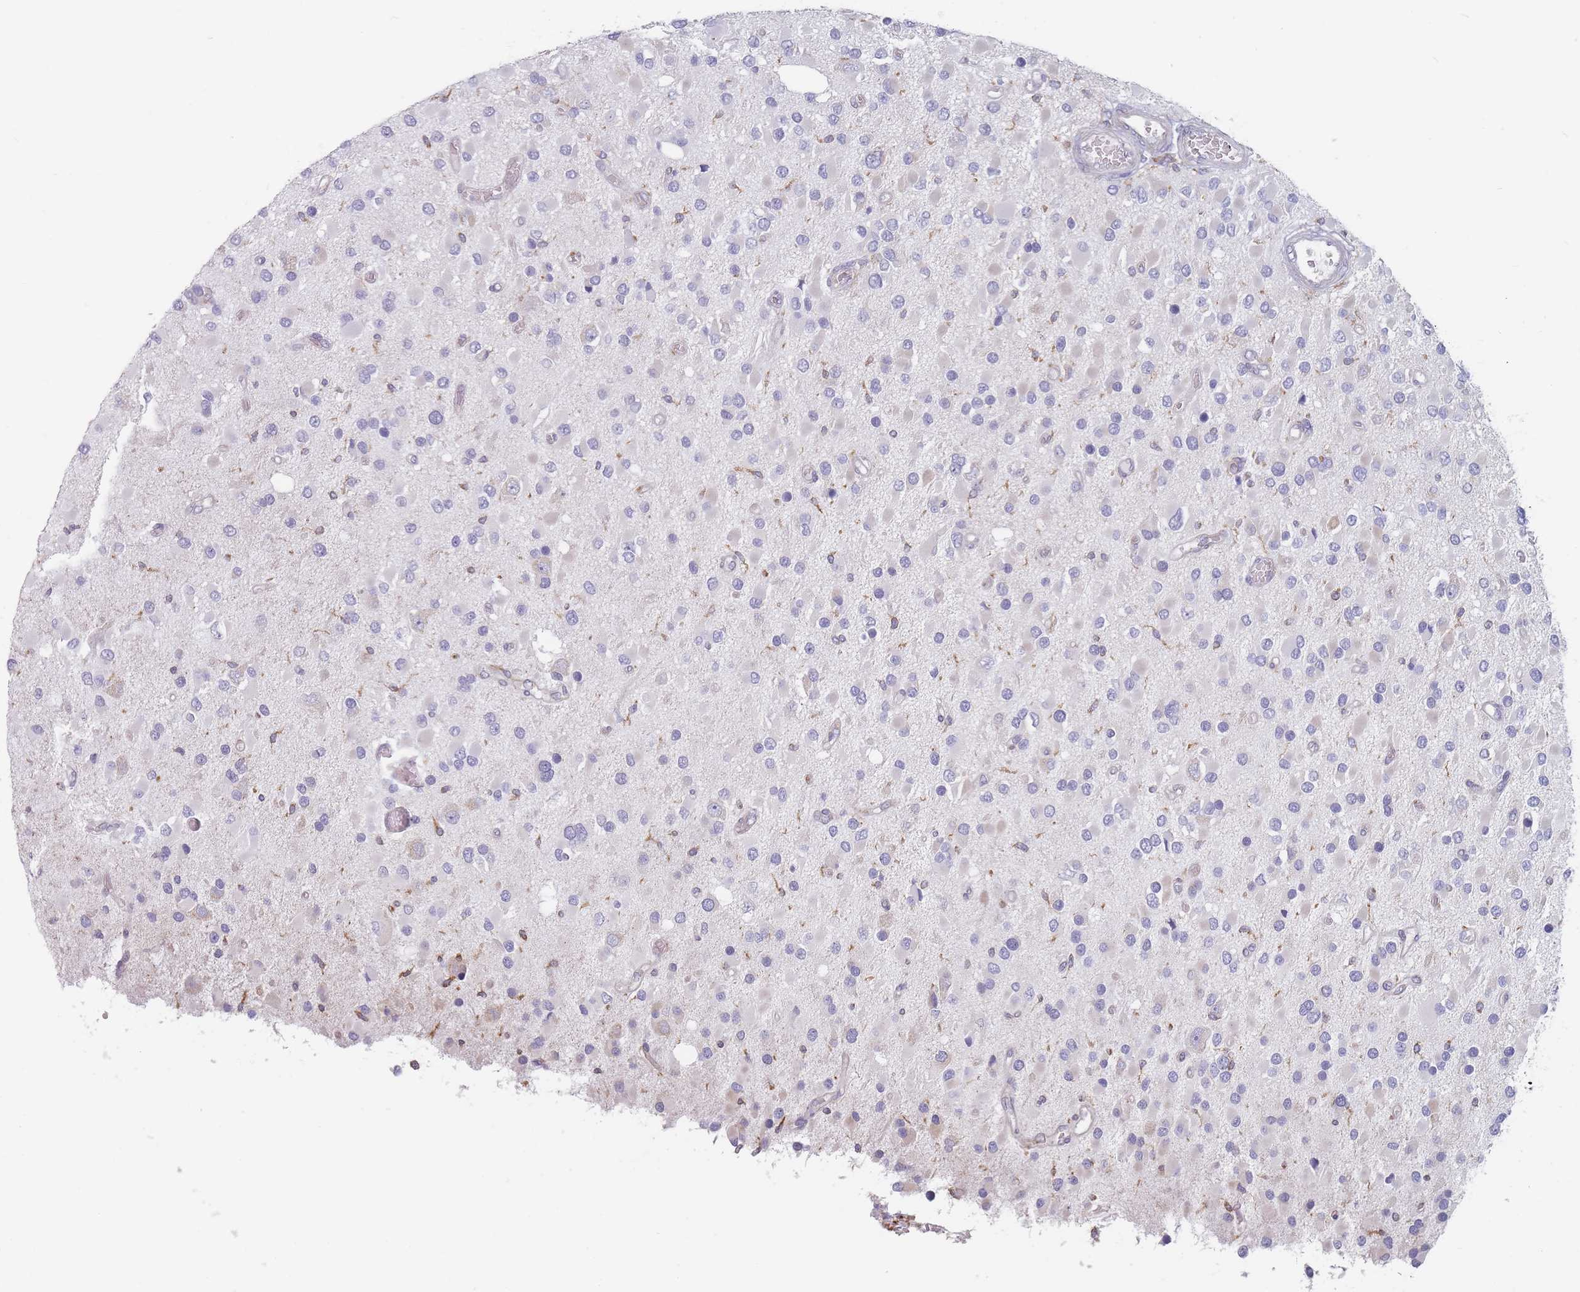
{"staining": {"intensity": "negative", "quantity": "none", "location": "none"}, "tissue": "glioma", "cell_type": "Tumor cells", "image_type": "cancer", "snomed": [{"axis": "morphology", "description": "Glioma, malignant, High grade"}, {"axis": "topography", "description": "Brain"}], "caption": "Glioma was stained to show a protein in brown. There is no significant expression in tumor cells. (IHC, brightfield microscopy, high magnification).", "gene": "MAP1S", "patient": {"sex": "male", "age": 53}}